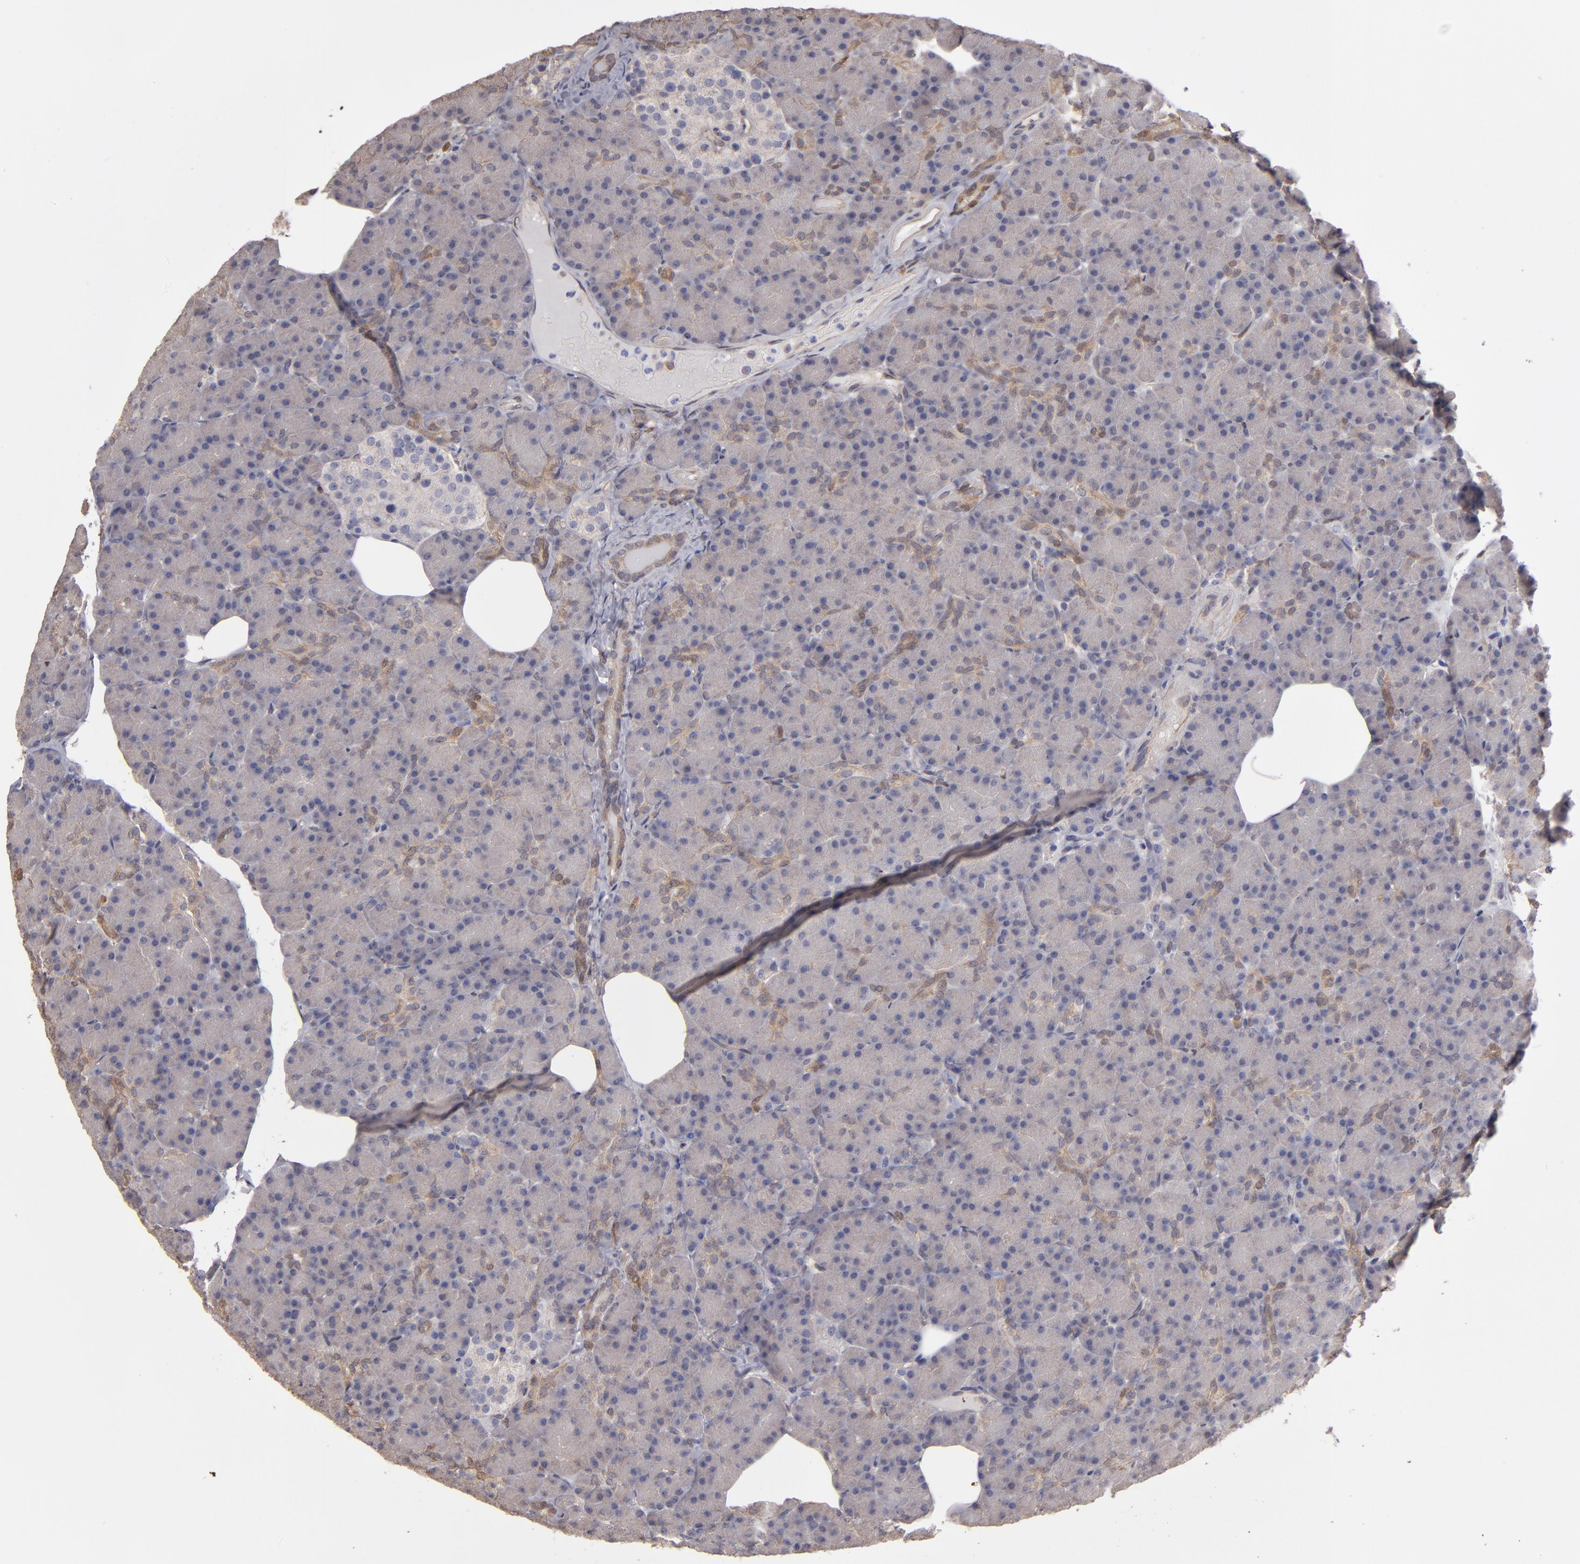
{"staining": {"intensity": "moderate", "quantity": "<25%", "location": "cytoplasmic/membranous"}, "tissue": "pancreas", "cell_type": "Exocrine glandular cells", "image_type": "normal", "snomed": [{"axis": "morphology", "description": "Normal tissue, NOS"}, {"axis": "topography", "description": "Pancreas"}], "caption": "High-magnification brightfield microscopy of benign pancreas stained with DAB (brown) and counterstained with hematoxylin (blue). exocrine glandular cells exhibit moderate cytoplasmic/membranous positivity is identified in approximately<25% of cells. (Stains: DAB in brown, nuclei in blue, Microscopy: brightfield microscopy at high magnification).", "gene": "NDRG2", "patient": {"sex": "female", "age": 43}}